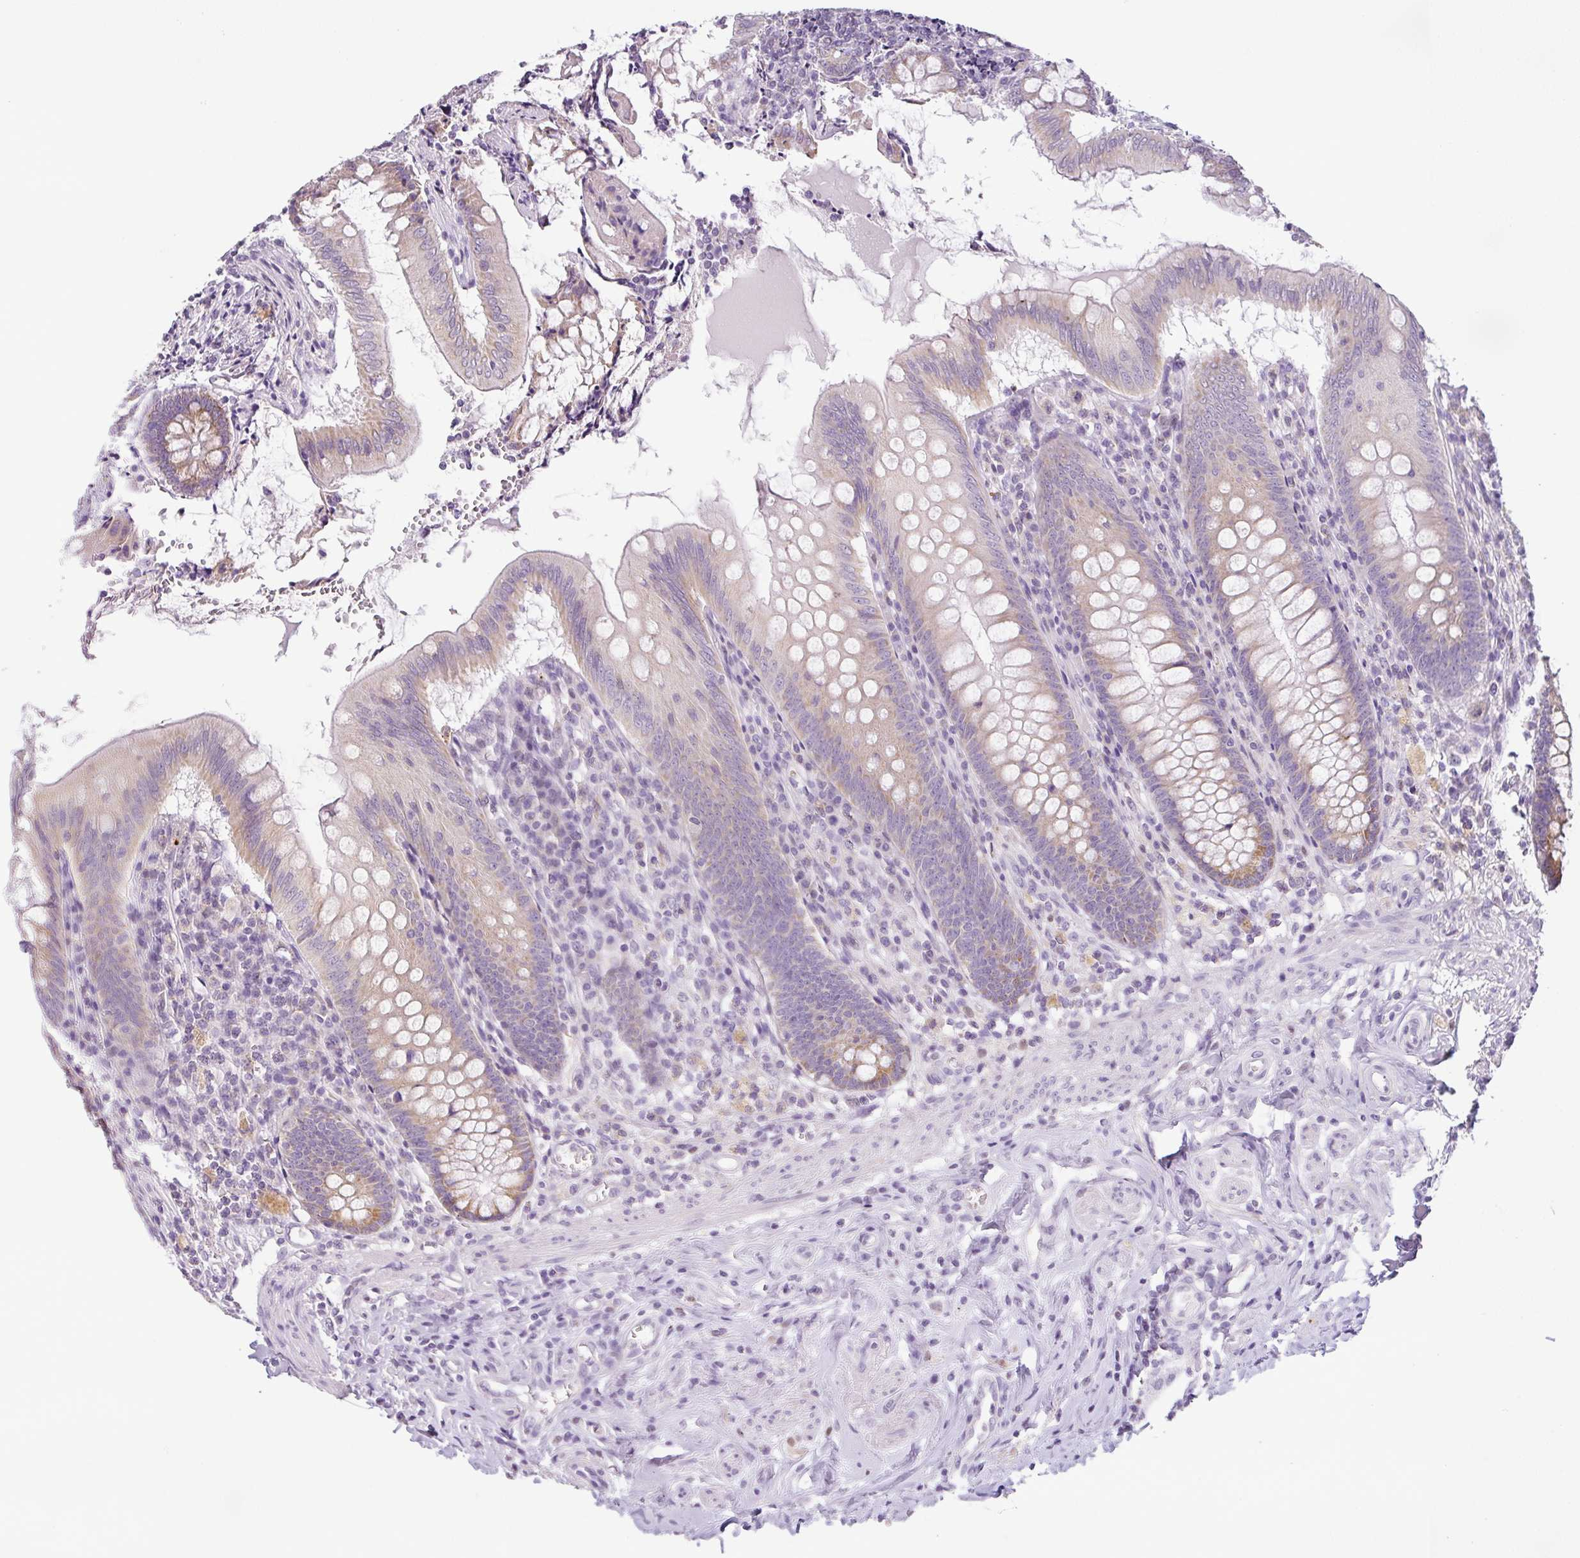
{"staining": {"intensity": "moderate", "quantity": "25%-75%", "location": "cytoplasmic/membranous"}, "tissue": "appendix", "cell_type": "Glandular cells", "image_type": "normal", "snomed": [{"axis": "morphology", "description": "Normal tissue, NOS"}, {"axis": "topography", "description": "Appendix"}], "caption": "An IHC micrograph of unremarkable tissue is shown. Protein staining in brown shows moderate cytoplasmic/membranous positivity in appendix within glandular cells. Using DAB (3,3'-diaminobenzidine) (brown) and hematoxylin (blue) stains, captured at high magnification using brightfield microscopy.", "gene": "HMCN2", "patient": {"sex": "female", "age": 51}}